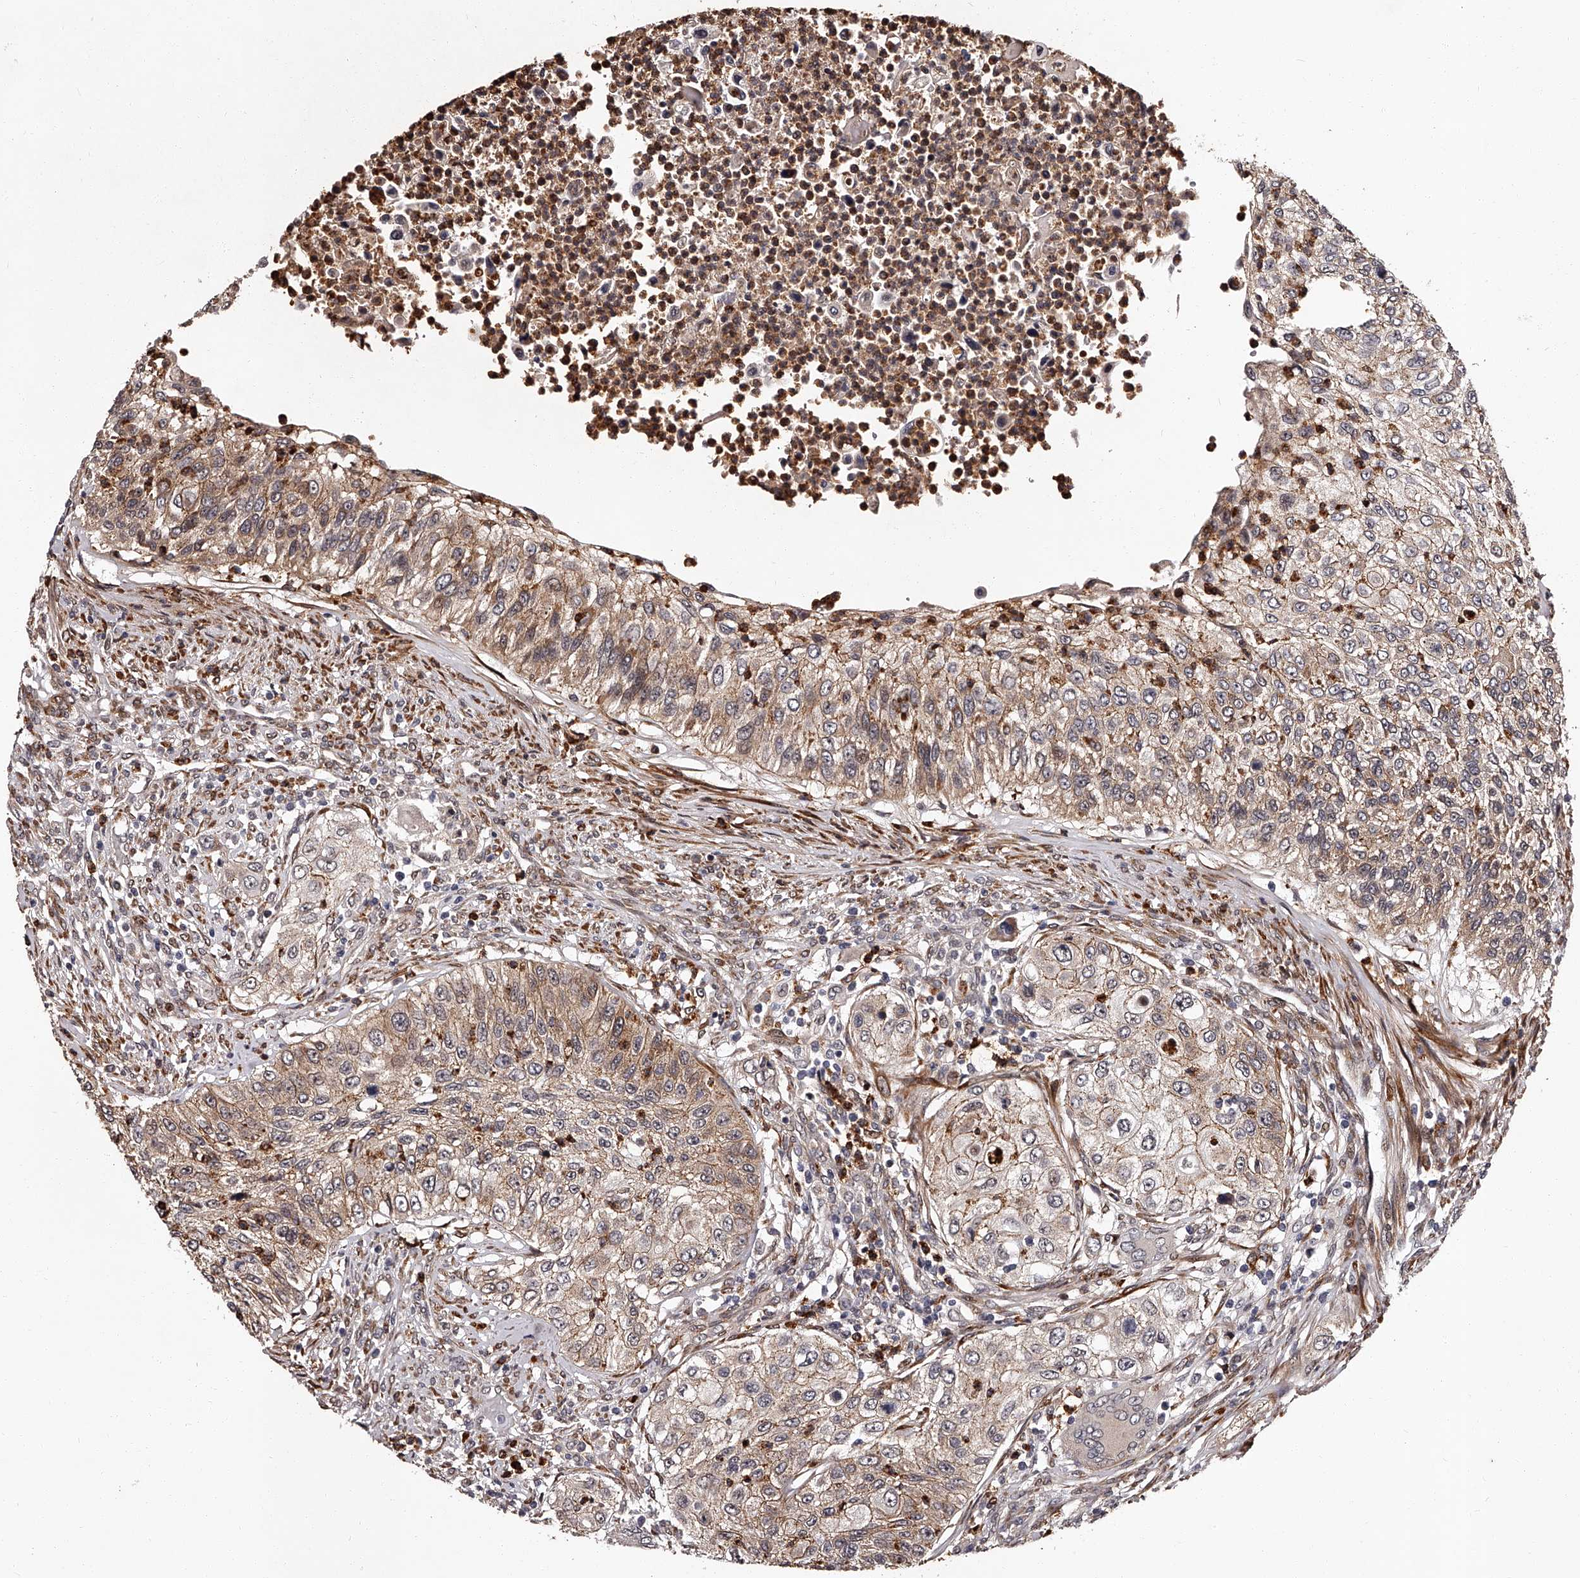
{"staining": {"intensity": "weak", "quantity": ">75%", "location": "cytoplasmic/membranous"}, "tissue": "urothelial cancer", "cell_type": "Tumor cells", "image_type": "cancer", "snomed": [{"axis": "morphology", "description": "Urothelial carcinoma, High grade"}, {"axis": "topography", "description": "Urinary bladder"}], "caption": "IHC of urothelial carcinoma (high-grade) demonstrates low levels of weak cytoplasmic/membranous staining in about >75% of tumor cells.", "gene": "RSC1A1", "patient": {"sex": "female", "age": 60}}